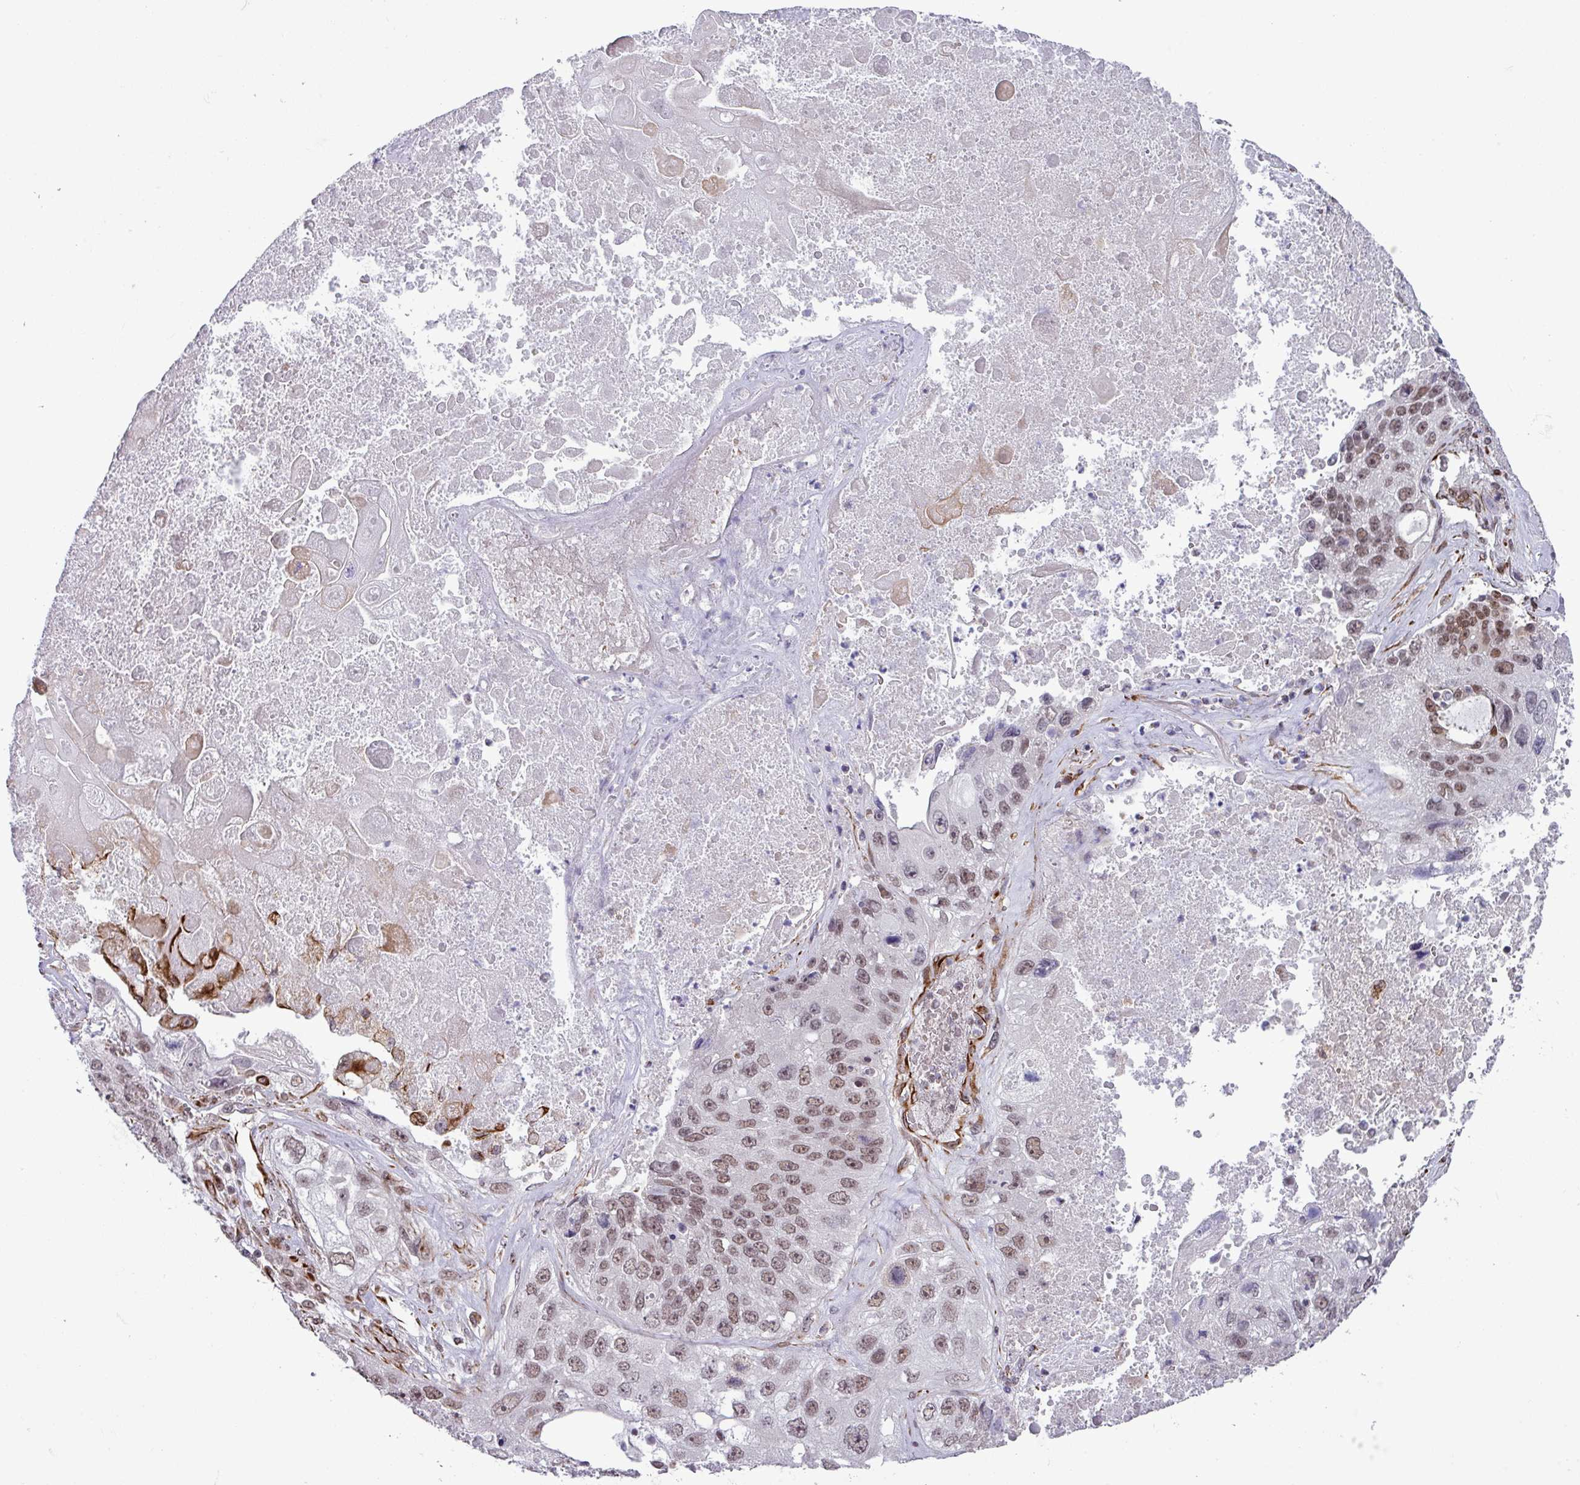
{"staining": {"intensity": "moderate", "quantity": ">75%", "location": "nuclear"}, "tissue": "lung cancer", "cell_type": "Tumor cells", "image_type": "cancer", "snomed": [{"axis": "morphology", "description": "Squamous cell carcinoma, NOS"}, {"axis": "topography", "description": "Lung"}], "caption": "Protein expression analysis of lung cancer (squamous cell carcinoma) reveals moderate nuclear positivity in approximately >75% of tumor cells.", "gene": "CHD3", "patient": {"sex": "male", "age": 61}}